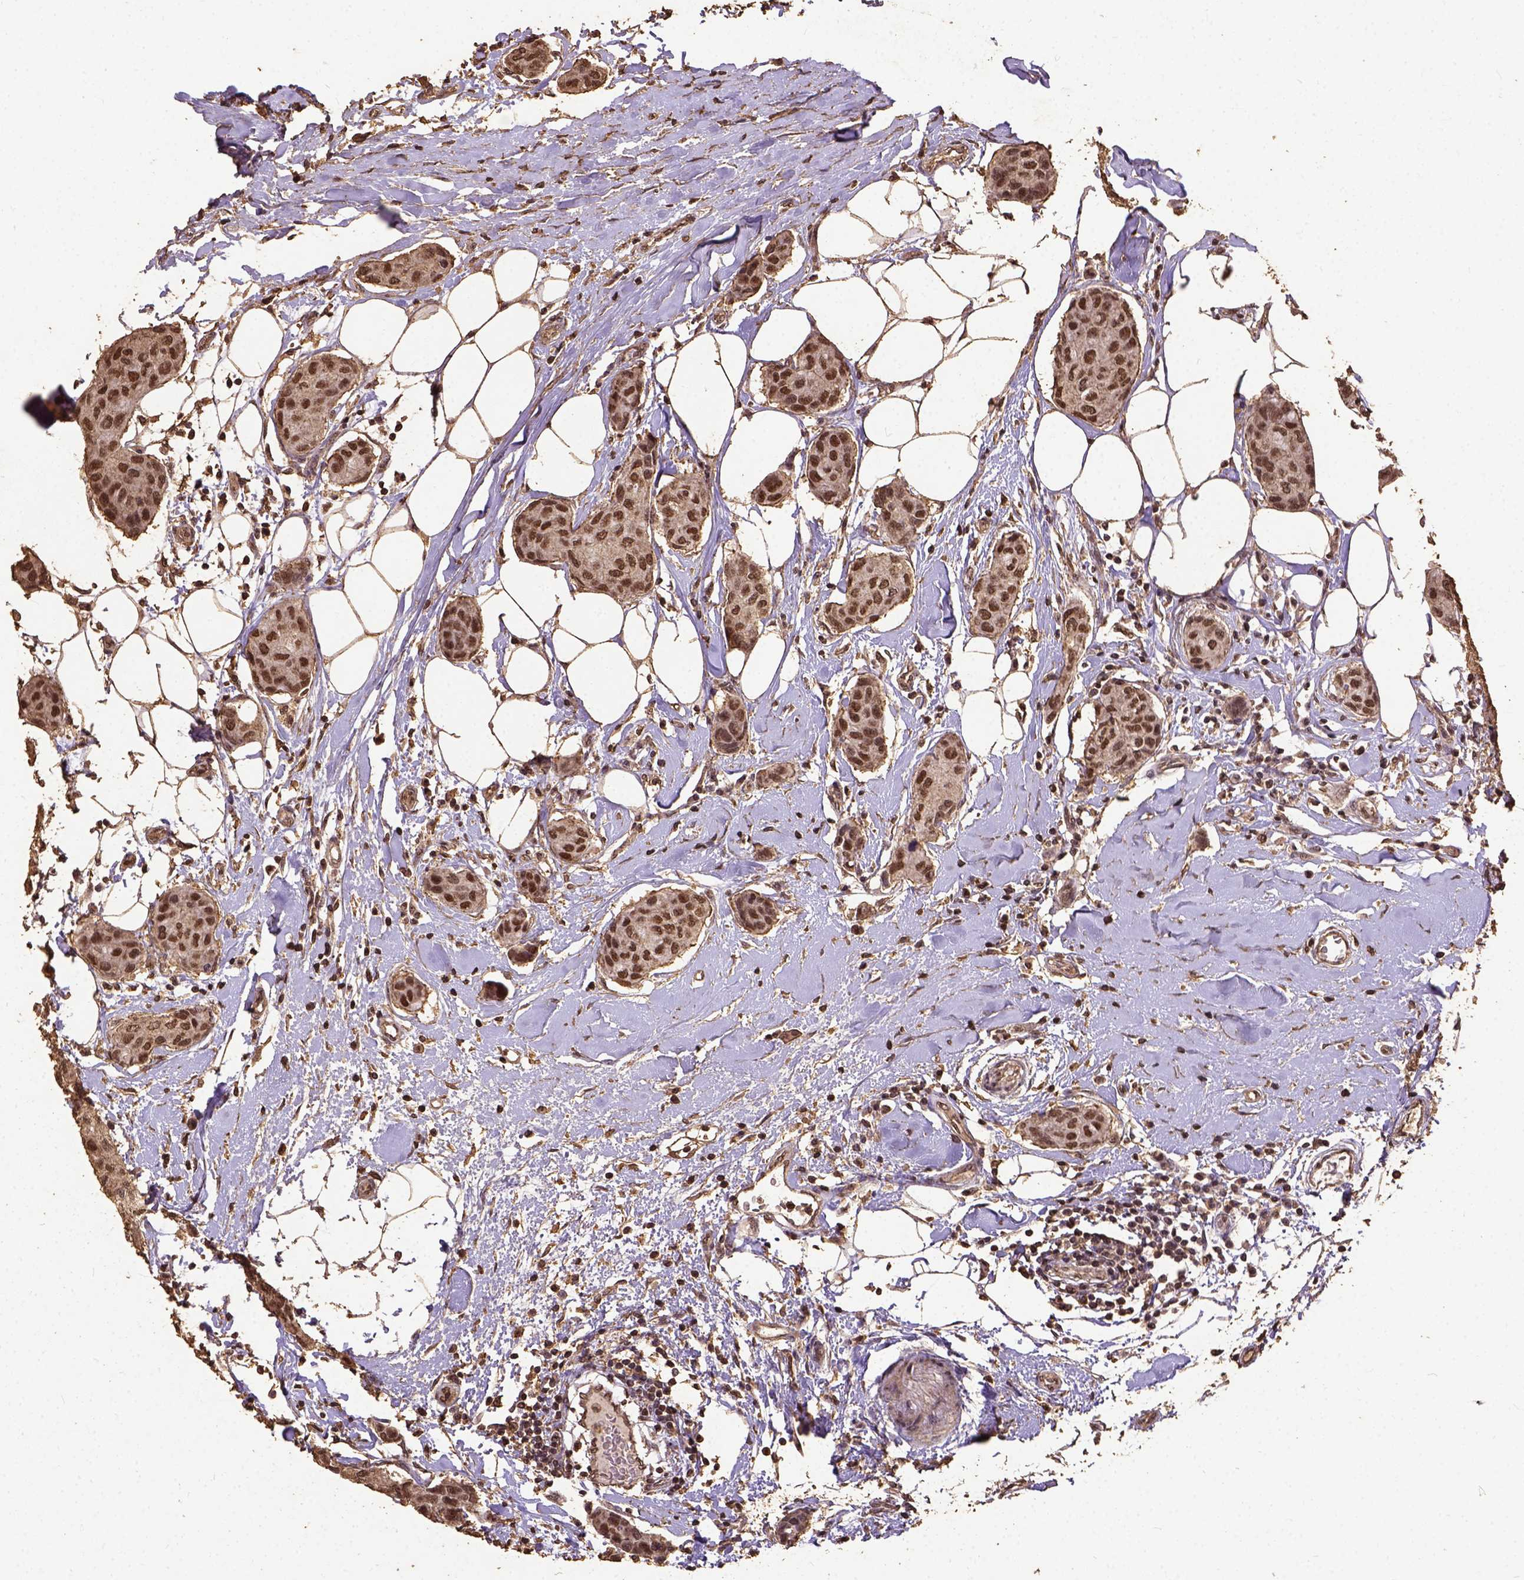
{"staining": {"intensity": "strong", "quantity": ">75%", "location": "nuclear"}, "tissue": "breast cancer", "cell_type": "Tumor cells", "image_type": "cancer", "snomed": [{"axis": "morphology", "description": "Duct carcinoma"}, {"axis": "topography", "description": "Breast"}], "caption": "An image of human breast cancer (infiltrating ductal carcinoma) stained for a protein shows strong nuclear brown staining in tumor cells.", "gene": "NACC1", "patient": {"sex": "female", "age": 80}}